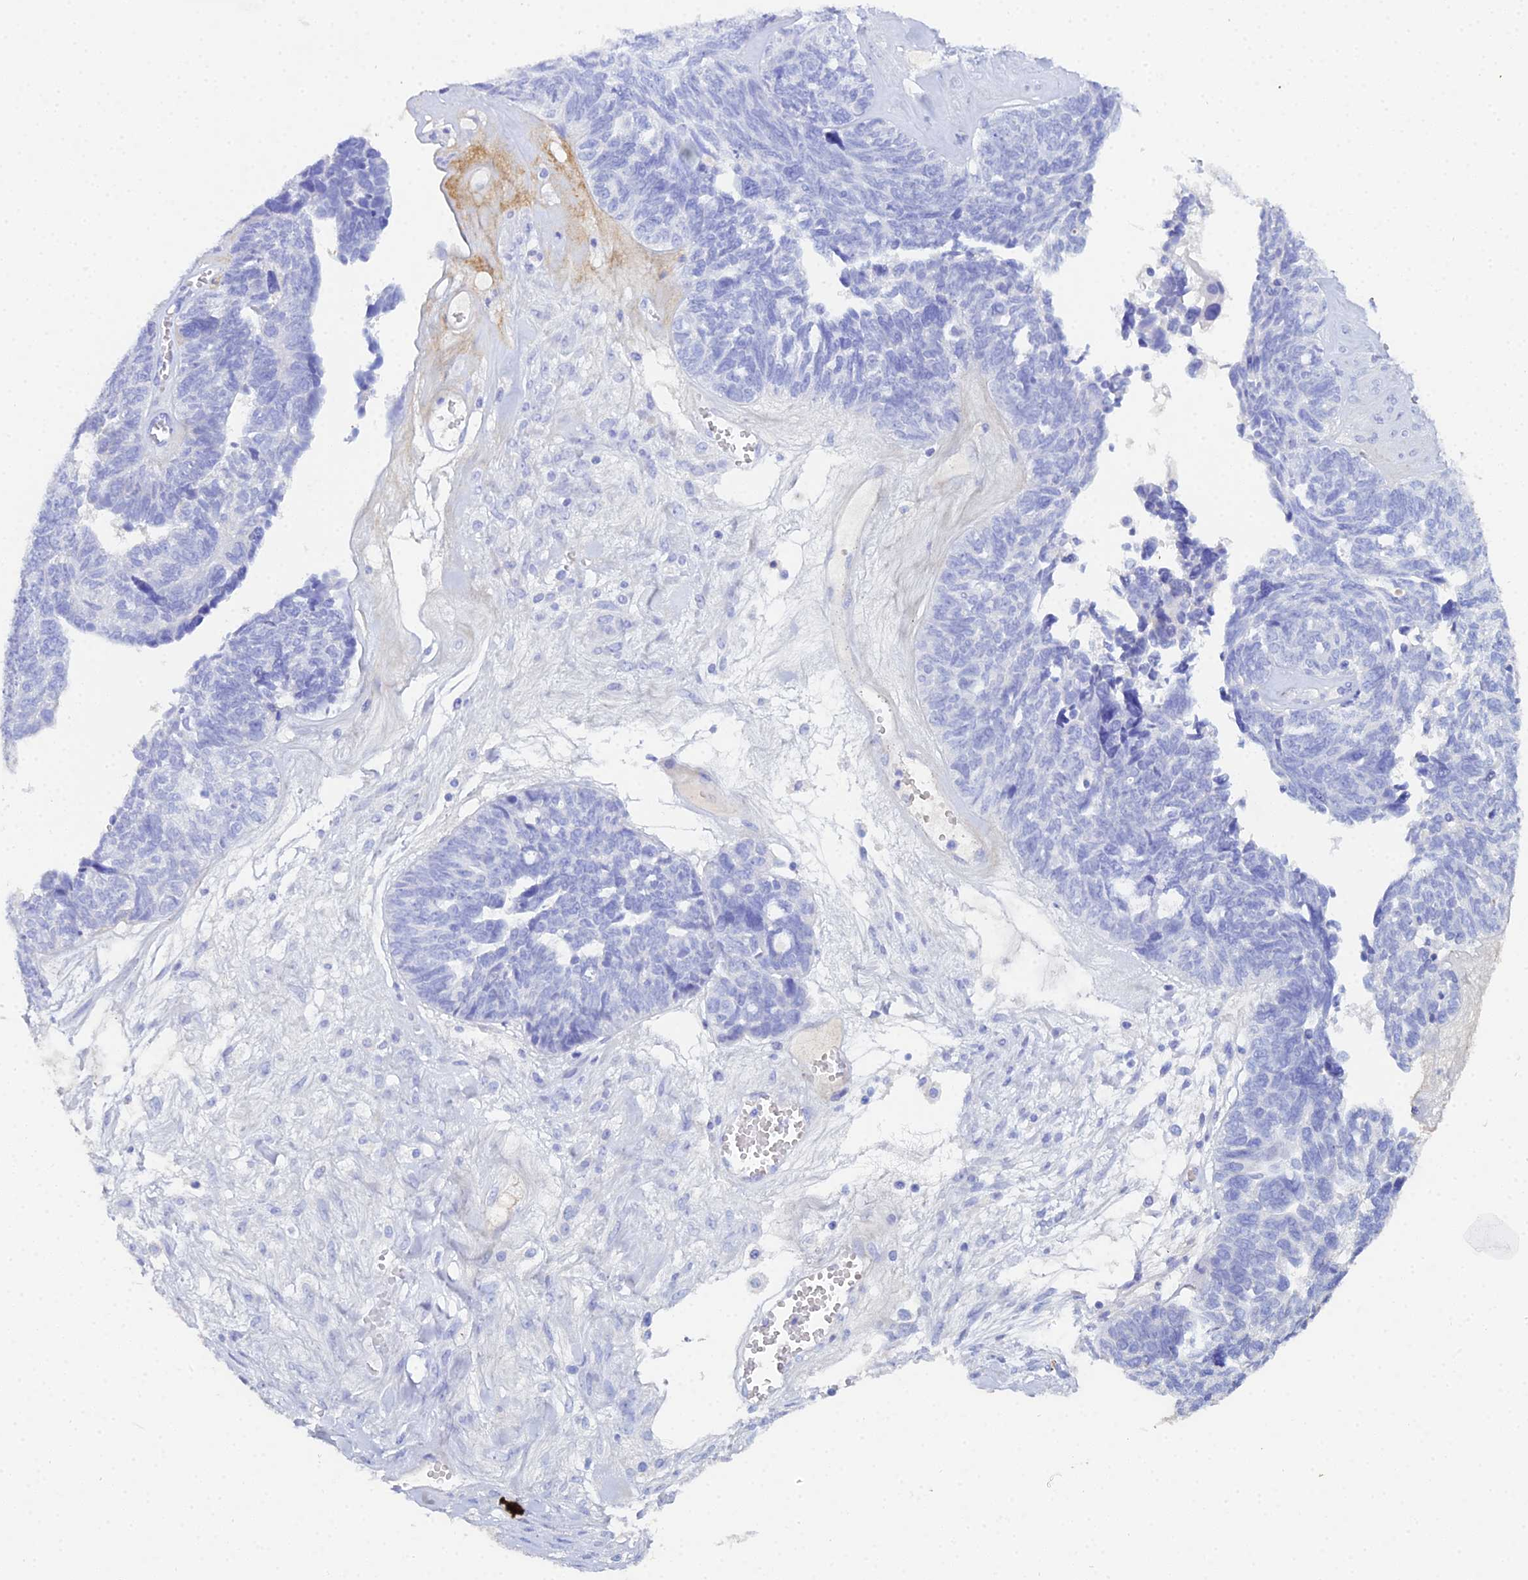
{"staining": {"intensity": "negative", "quantity": "none", "location": "none"}, "tissue": "ovarian cancer", "cell_type": "Tumor cells", "image_type": "cancer", "snomed": [{"axis": "morphology", "description": "Cystadenocarcinoma, serous, NOS"}, {"axis": "topography", "description": "Ovary"}], "caption": "This is an immunohistochemistry (IHC) micrograph of human ovarian cancer. There is no expression in tumor cells.", "gene": "CELA3A", "patient": {"sex": "female", "age": 79}}